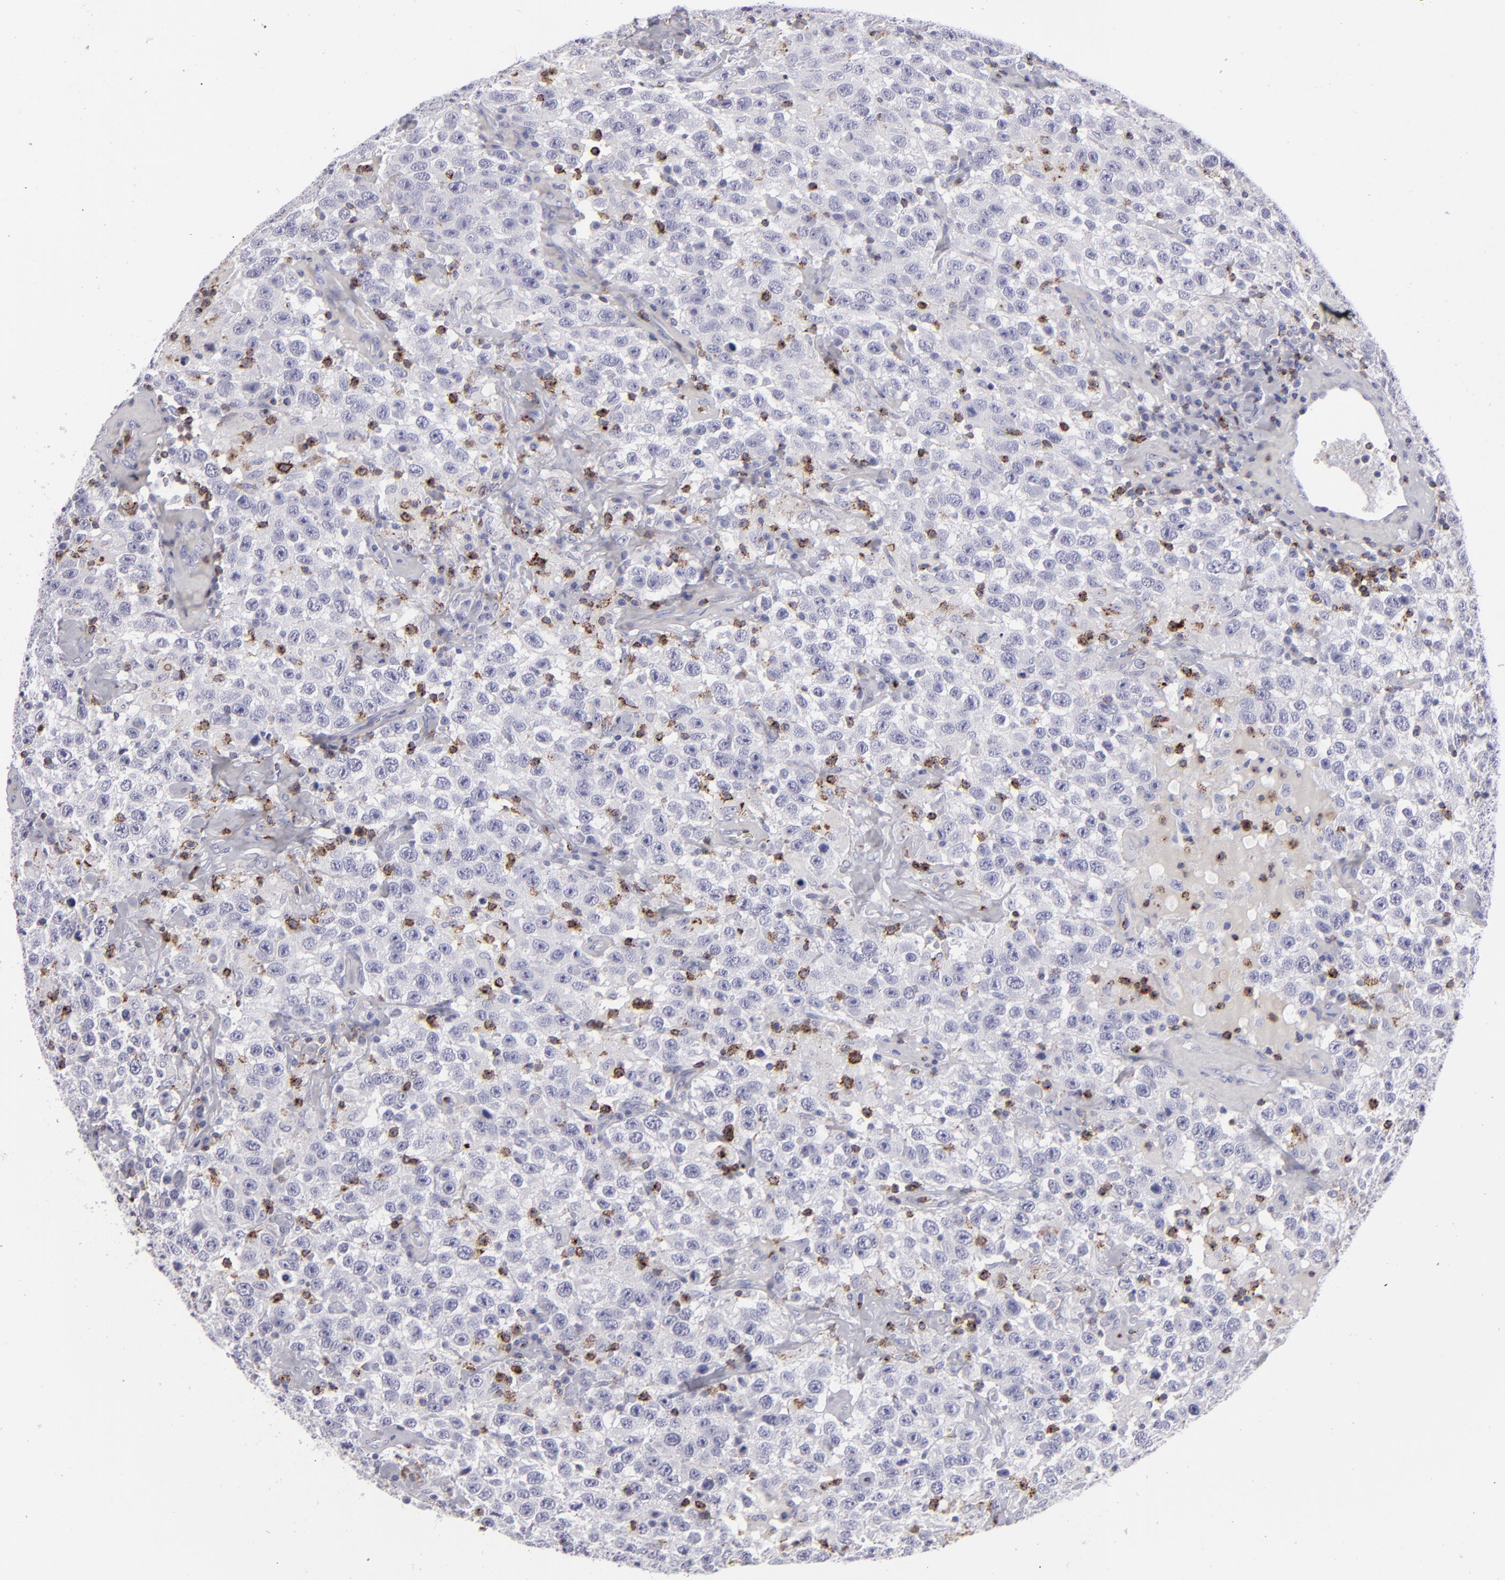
{"staining": {"intensity": "negative", "quantity": "none", "location": "none"}, "tissue": "testis cancer", "cell_type": "Tumor cells", "image_type": "cancer", "snomed": [{"axis": "morphology", "description": "Seminoma, NOS"}, {"axis": "topography", "description": "Testis"}], "caption": "Tumor cells show no significant protein staining in testis cancer (seminoma). The staining was performed using DAB (3,3'-diaminobenzidine) to visualize the protein expression in brown, while the nuclei were stained in blue with hematoxylin (Magnification: 20x).", "gene": "CD2", "patient": {"sex": "male", "age": 41}}